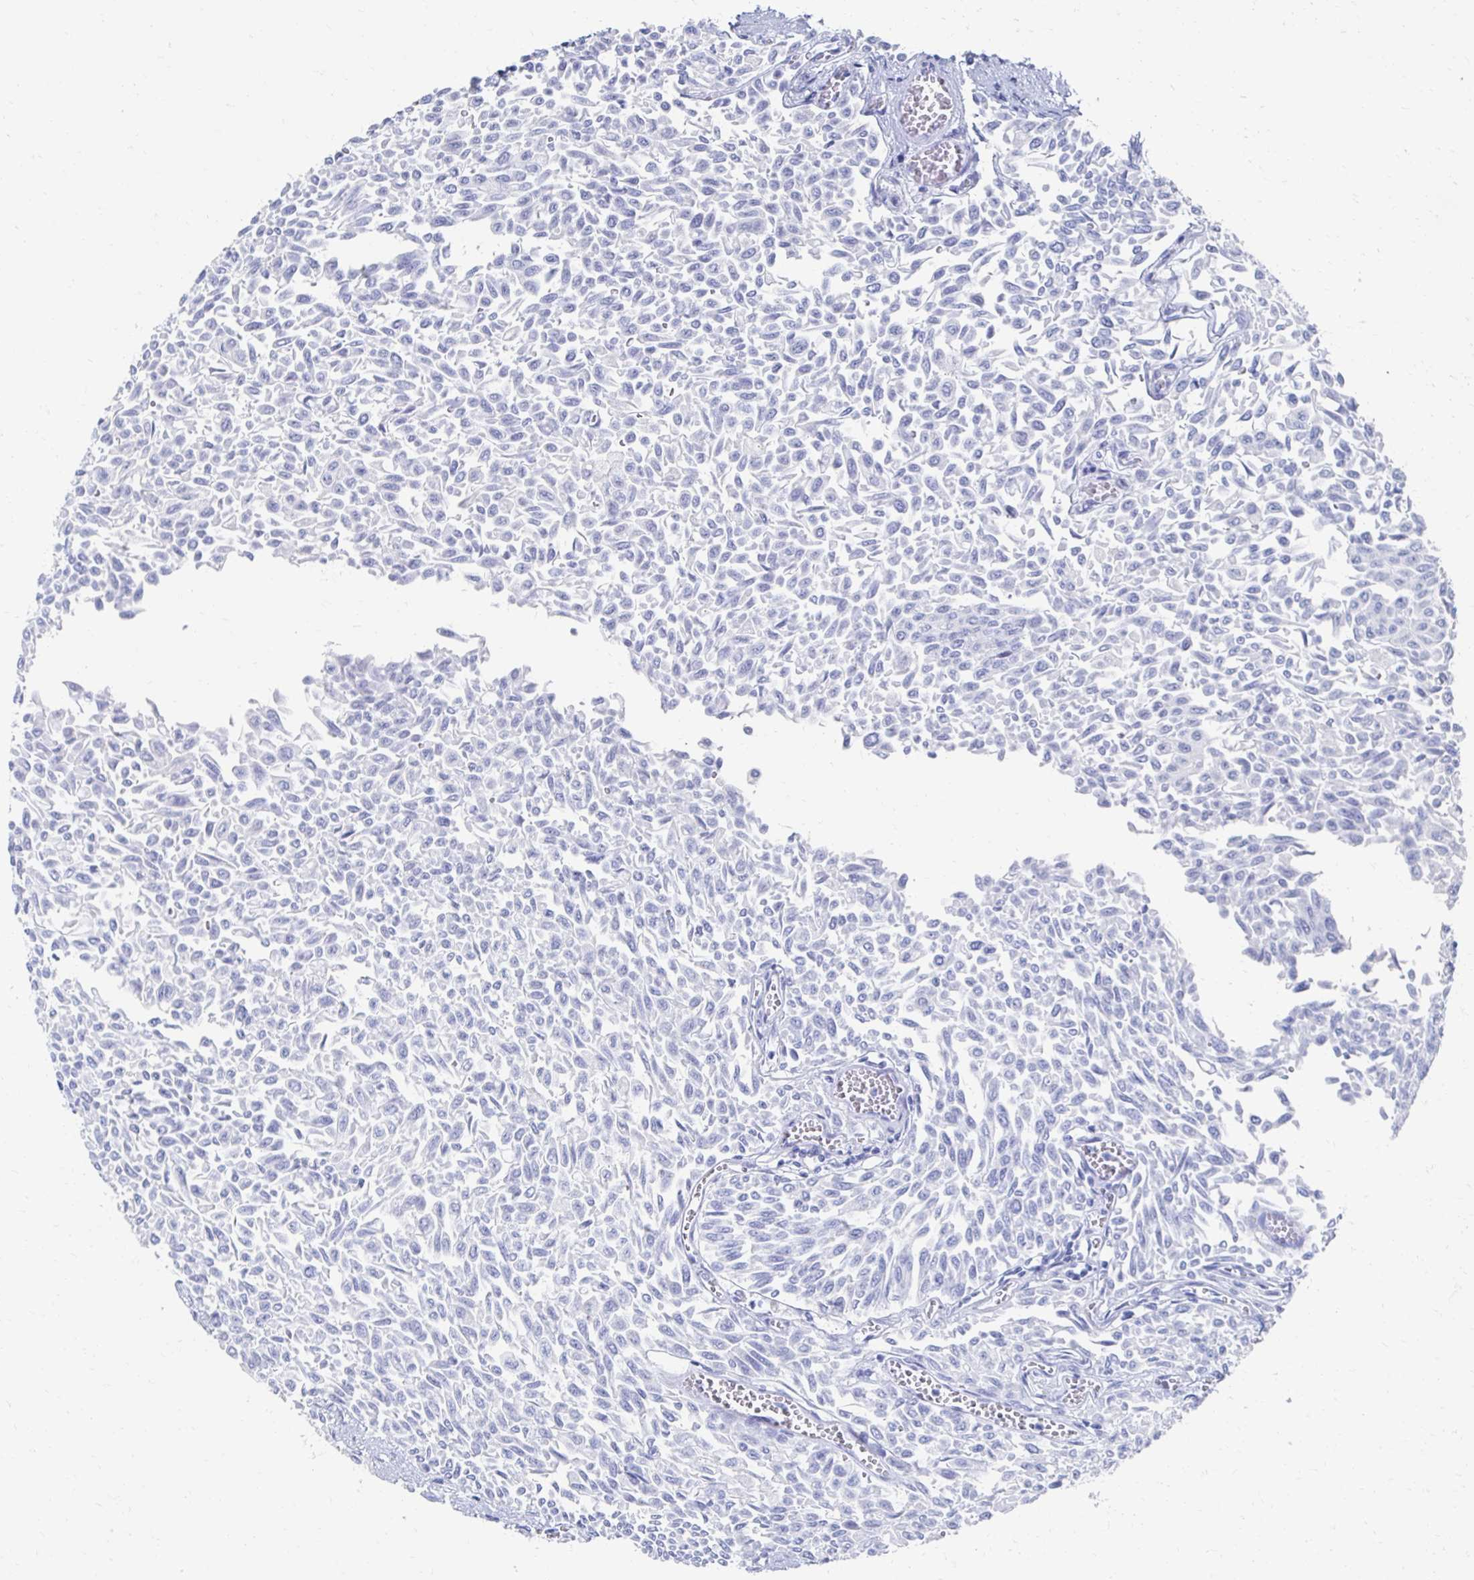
{"staining": {"intensity": "negative", "quantity": "none", "location": "none"}, "tissue": "urothelial cancer", "cell_type": "Tumor cells", "image_type": "cancer", "snomed": [{"axis": "morphology", "description": "Urothelial carcinoma, NOS"}, {"axis": "topography", "description": "Urinary bladder"}], "caption": "The immunohistochemistry micrograph has no significant expression in tumor cells of urothelial cancer tissue.", "gene": "CST6", "patient": {"sex": "male", "age": 59}}